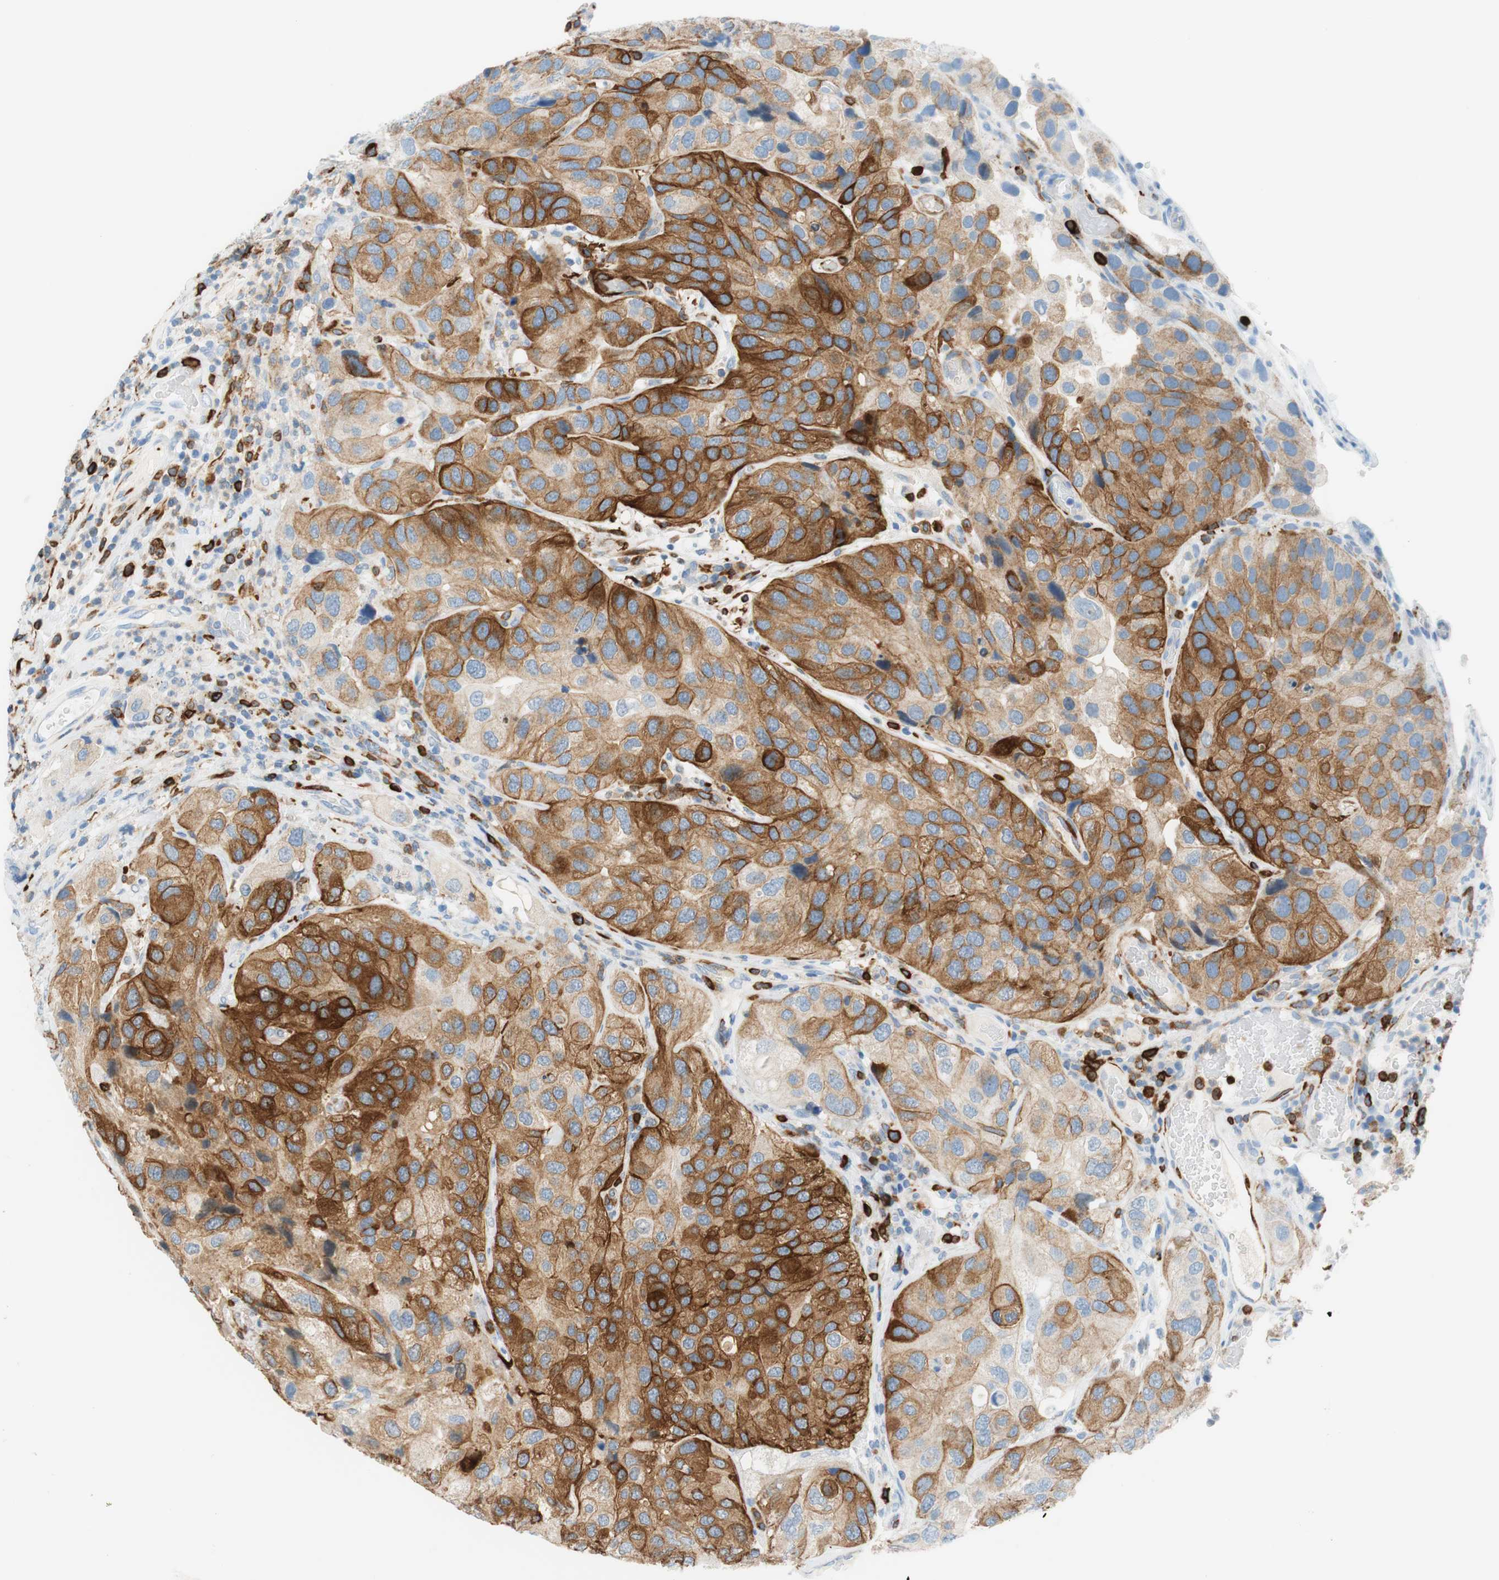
{"staining": {"intensity": "strong", "quantity": "<25%", "location": "cytoplasmic/membranous"}, "tissue": "urothelial cancer", "cell_type": "Tumor cells", "image_type": "cancer", "snomed": [{"axis": "morphology", "description": "Urothelial carcinoma, High grade"}, {"axis": "topography", "description": "Urinary bladder"}], "caption": "A photomicrograph of human urothelial cancer stained for a protein displays strong cytoplasmic/membranous brown staining in tumor cells.", "gene": "STMN1", "patient": {"sex": "female", "age": 64}}